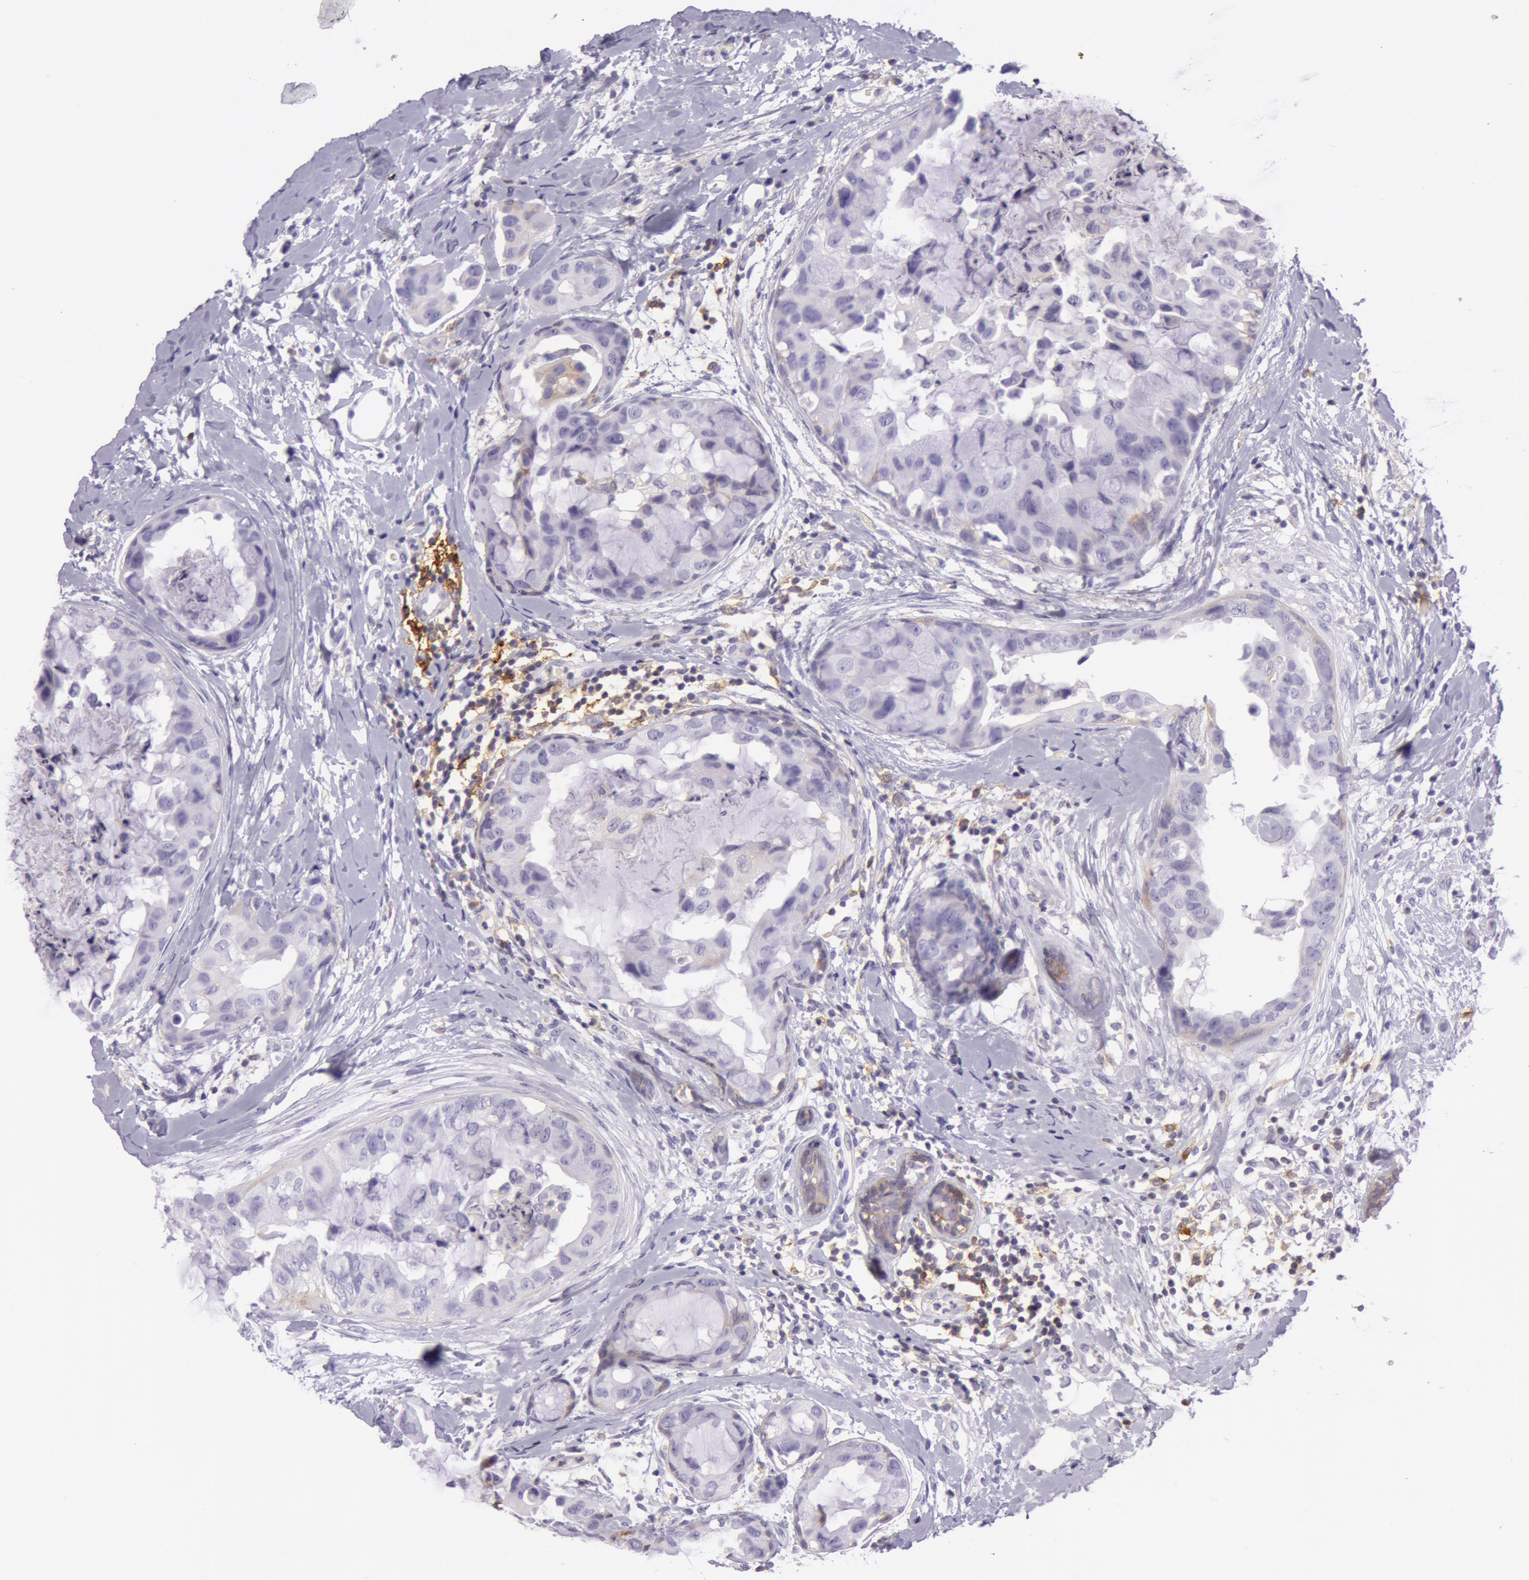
{"staining": {"intensity": "weak", "quantity": "25%-75%", "location": "cytoplasmic/membranous"}, "tissue": "breast cancer", "cell_type": "Tumor cells", "image_type": "cancer", "snomed": [{"axis": "morphology", "description": "Duct carcinoma"}, {"axis": "topography", "description": "Breast"}], "caption": "Breast cancer (infiltrating ductal carcinoma) stained with a protein marker reveals weak staining in tumor cells.", "gene": "LY75", "patient": {"sex": "female", "age": 40}}